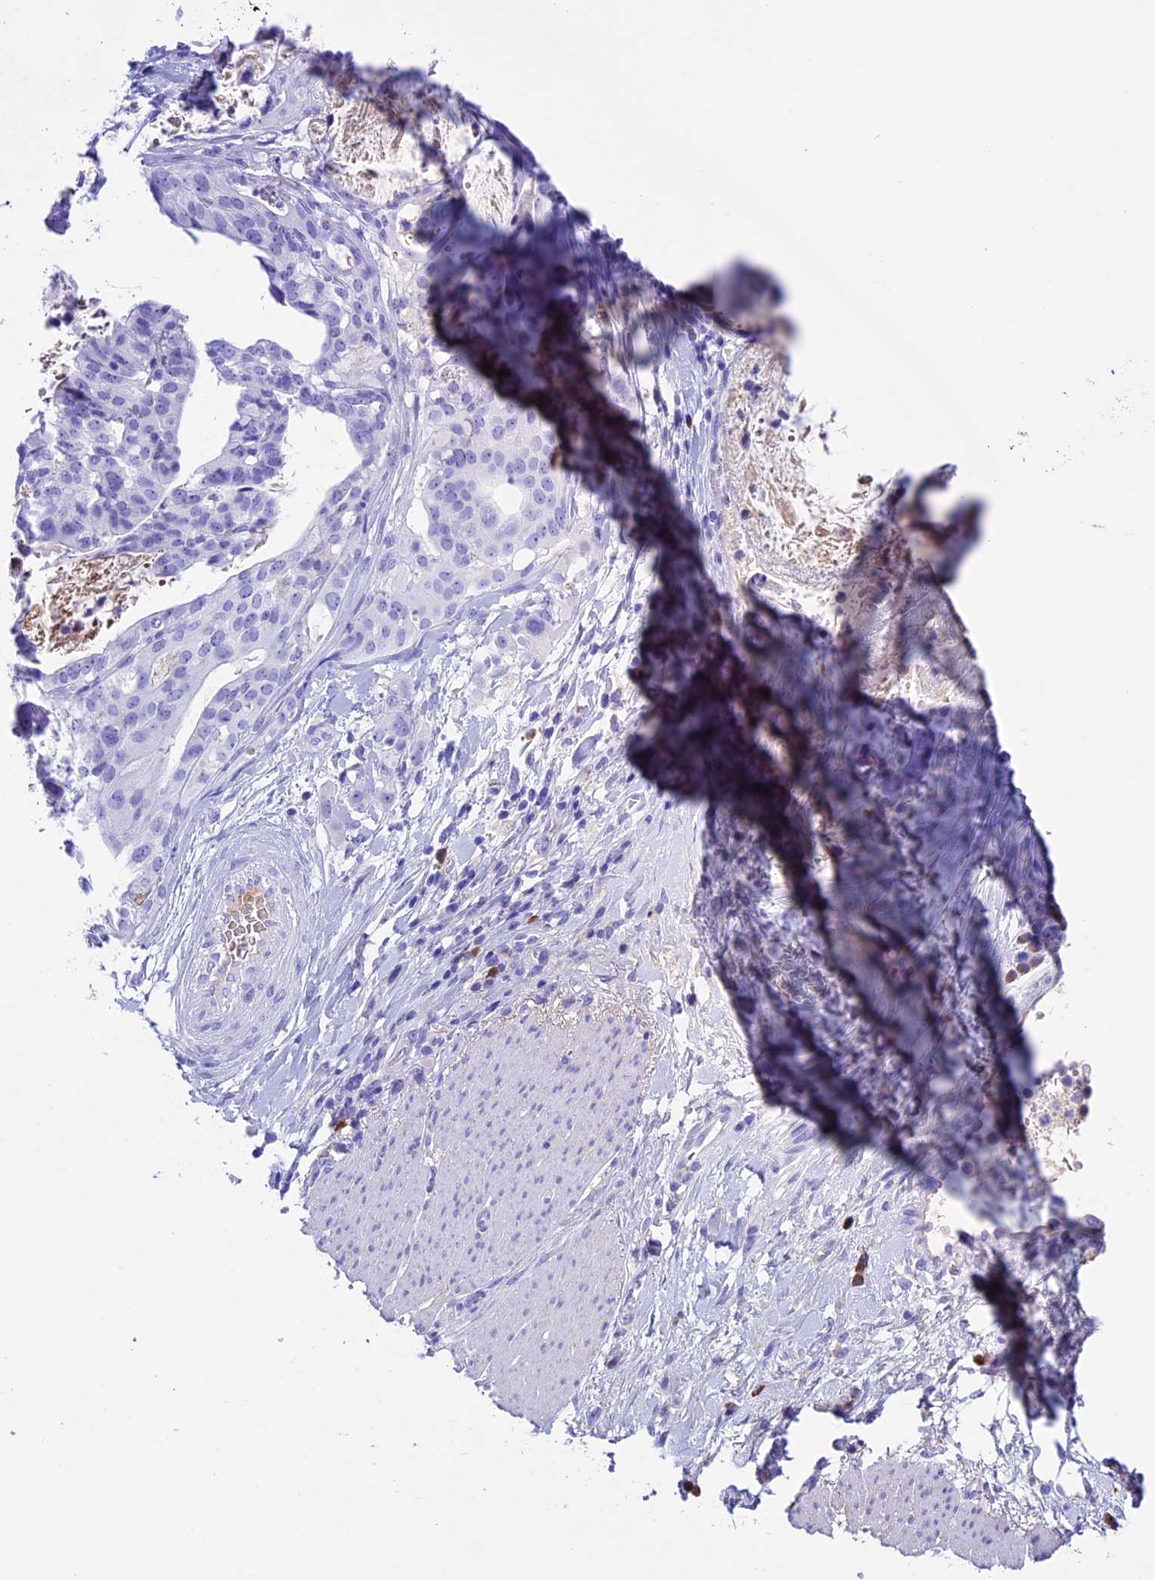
{"staining": {"intensity": "negative", "quantity": "none", "location": "none"}, "tissue": "stomach cancer", "cell_type": "Tumor cells", "image_type": "cancer", "snomed": [{"axis": "morphology", "description": "Adenocarcinoma, NOS"}, {"axis": "topography", "description": "Stomach"}], "caption": "The immunohistochemistry image has no significant staining in tumor cells of stomach cancer (adenocarcinoma) tissue.", "gene": "IGSF6", "patient": {"sex": "male", "age": 48}}